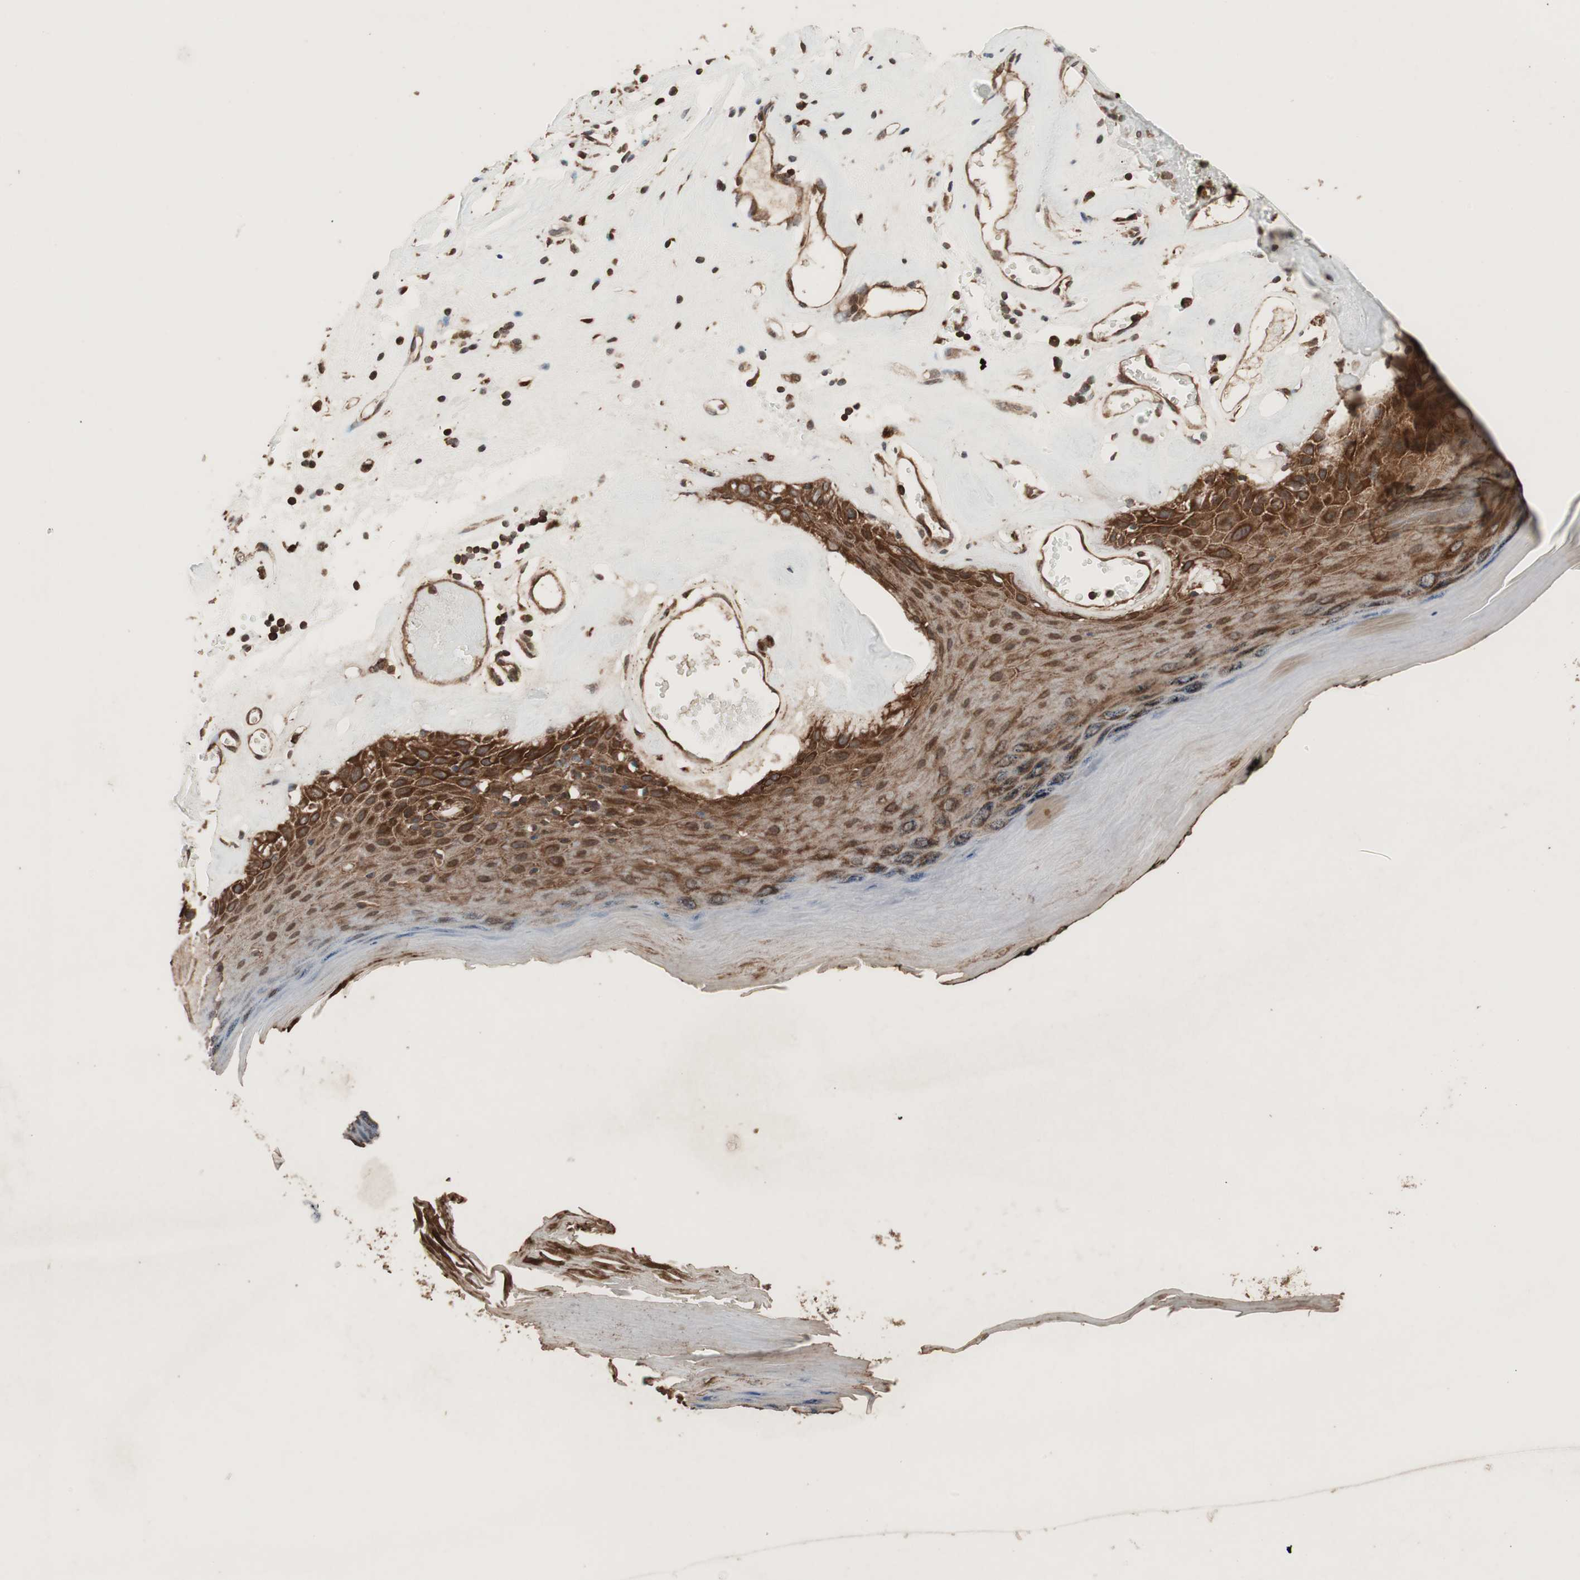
{"staining": {"intensity": "strong", "quantity": ">75%", "location": "cytoplasmic/membranous"}, "tissue": "skin", "cell_type": "Epidermal cells", "image_type": "normal", "snomed": [{"axis": "morphology", "description": "Normal tissue, NOS"}, {"axis": "morphology", "description": "Inflammation, NOS"}, {"axis": "topography", "description": "Vulva"}], "caption": "This histopathology image exhibits immunohistochemistry (IHC) staining of unremarkable human skin, with high strong cytoplasmic/membranous expression in about >75% of epidermal cells.", "gene": "RAB1A", "patient": {"sex": "female", "age": 84}}